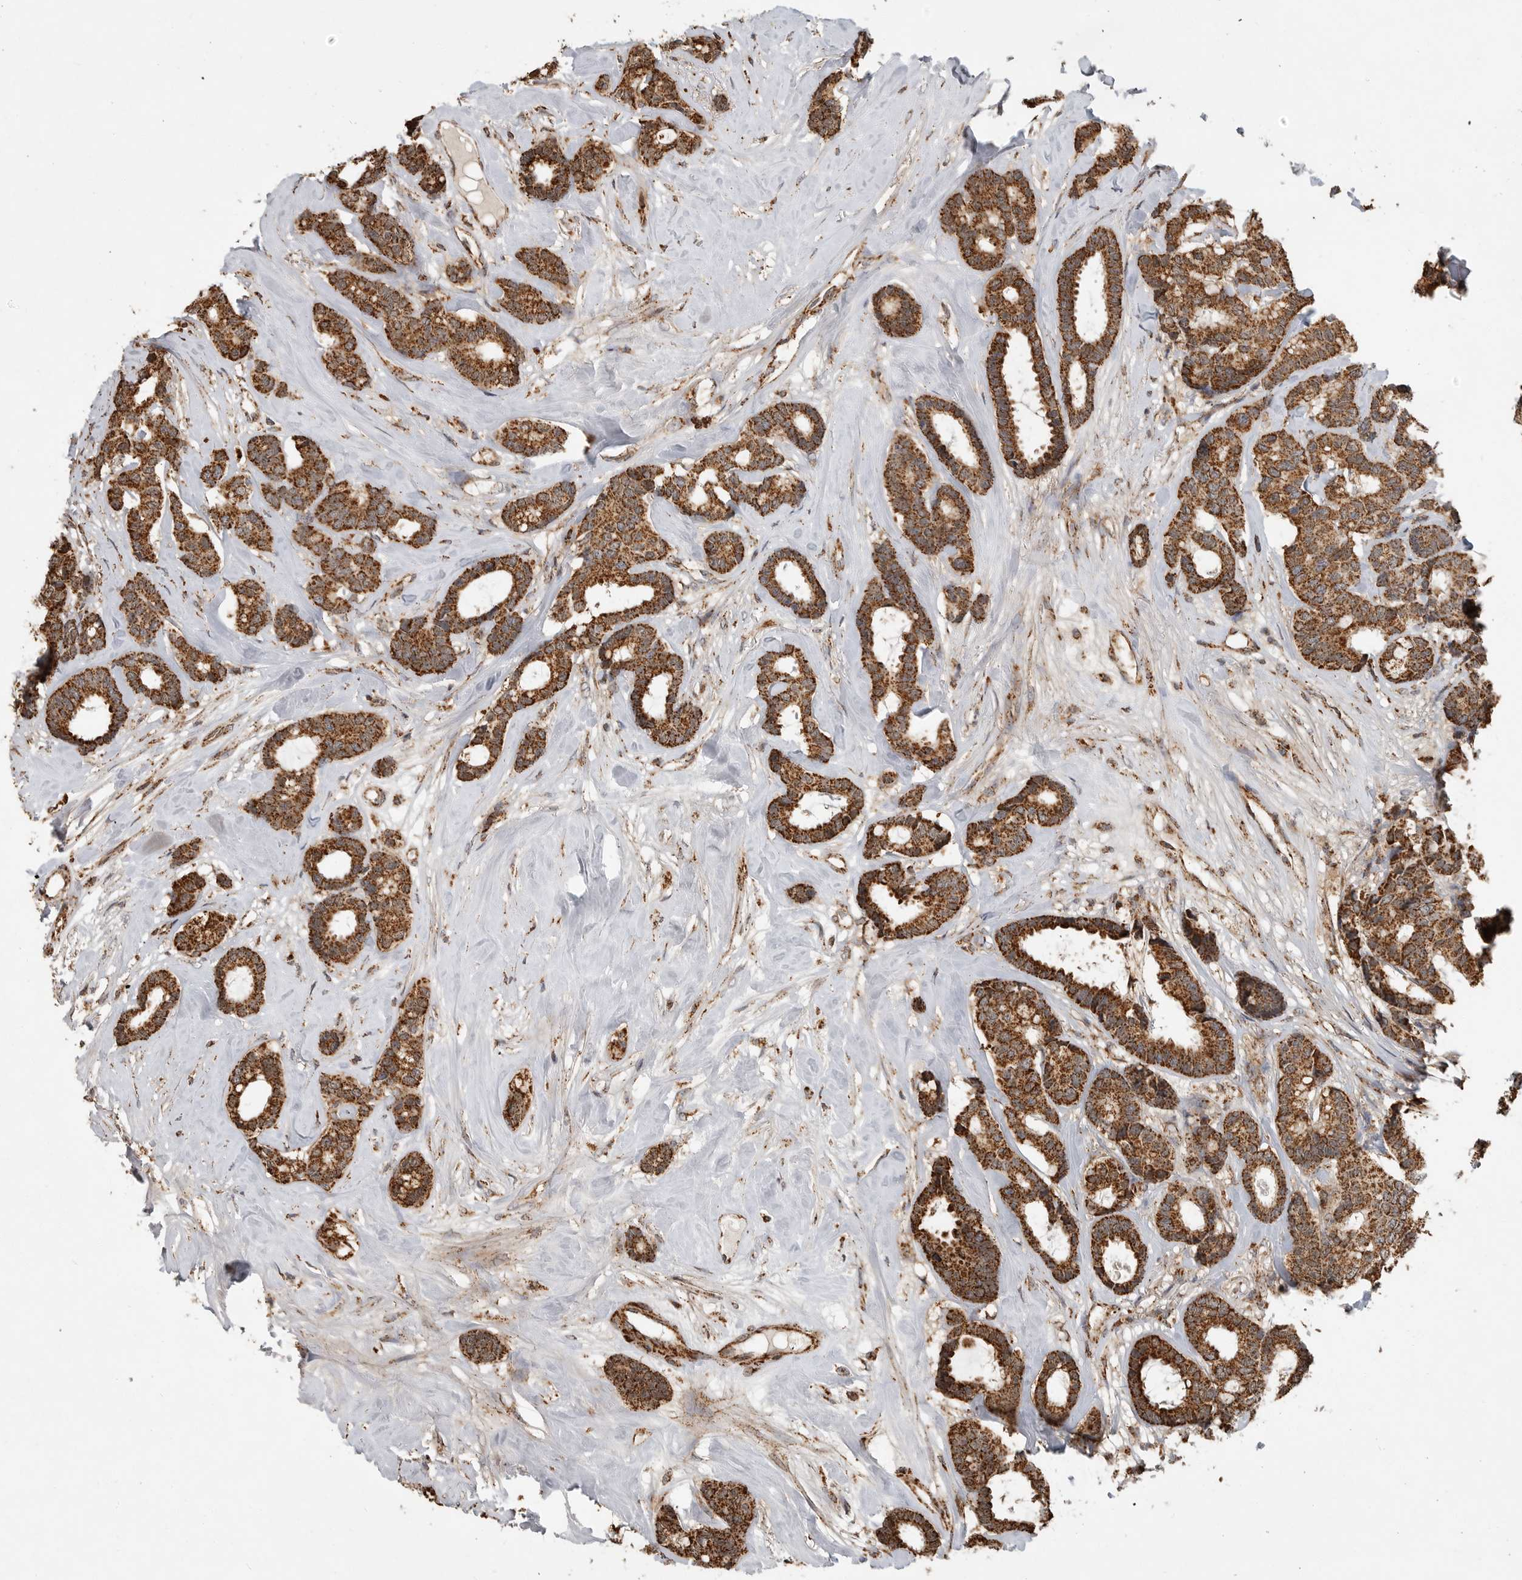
{"staining": {"intensity": "strong", "quantity": ">75%", "location": "cytoplasmic/membranous"}, "tissue": "breast cancer", "cell_type": "Tumor cells", "image_type": "cancer", "snomed": [{"axis": "morphology", "description": "Duct carcinoma"}, {"axis": "topography", "description": "Breast"}], "caption": "Brown immunohistochemical staining in breast invasive ductal carcinoma exhibits strong cytoplasmic/membranous expression in about >75% of tumor cells.", "gene": "GCNT2", "patient": {"sex": "female", "age": 87}}